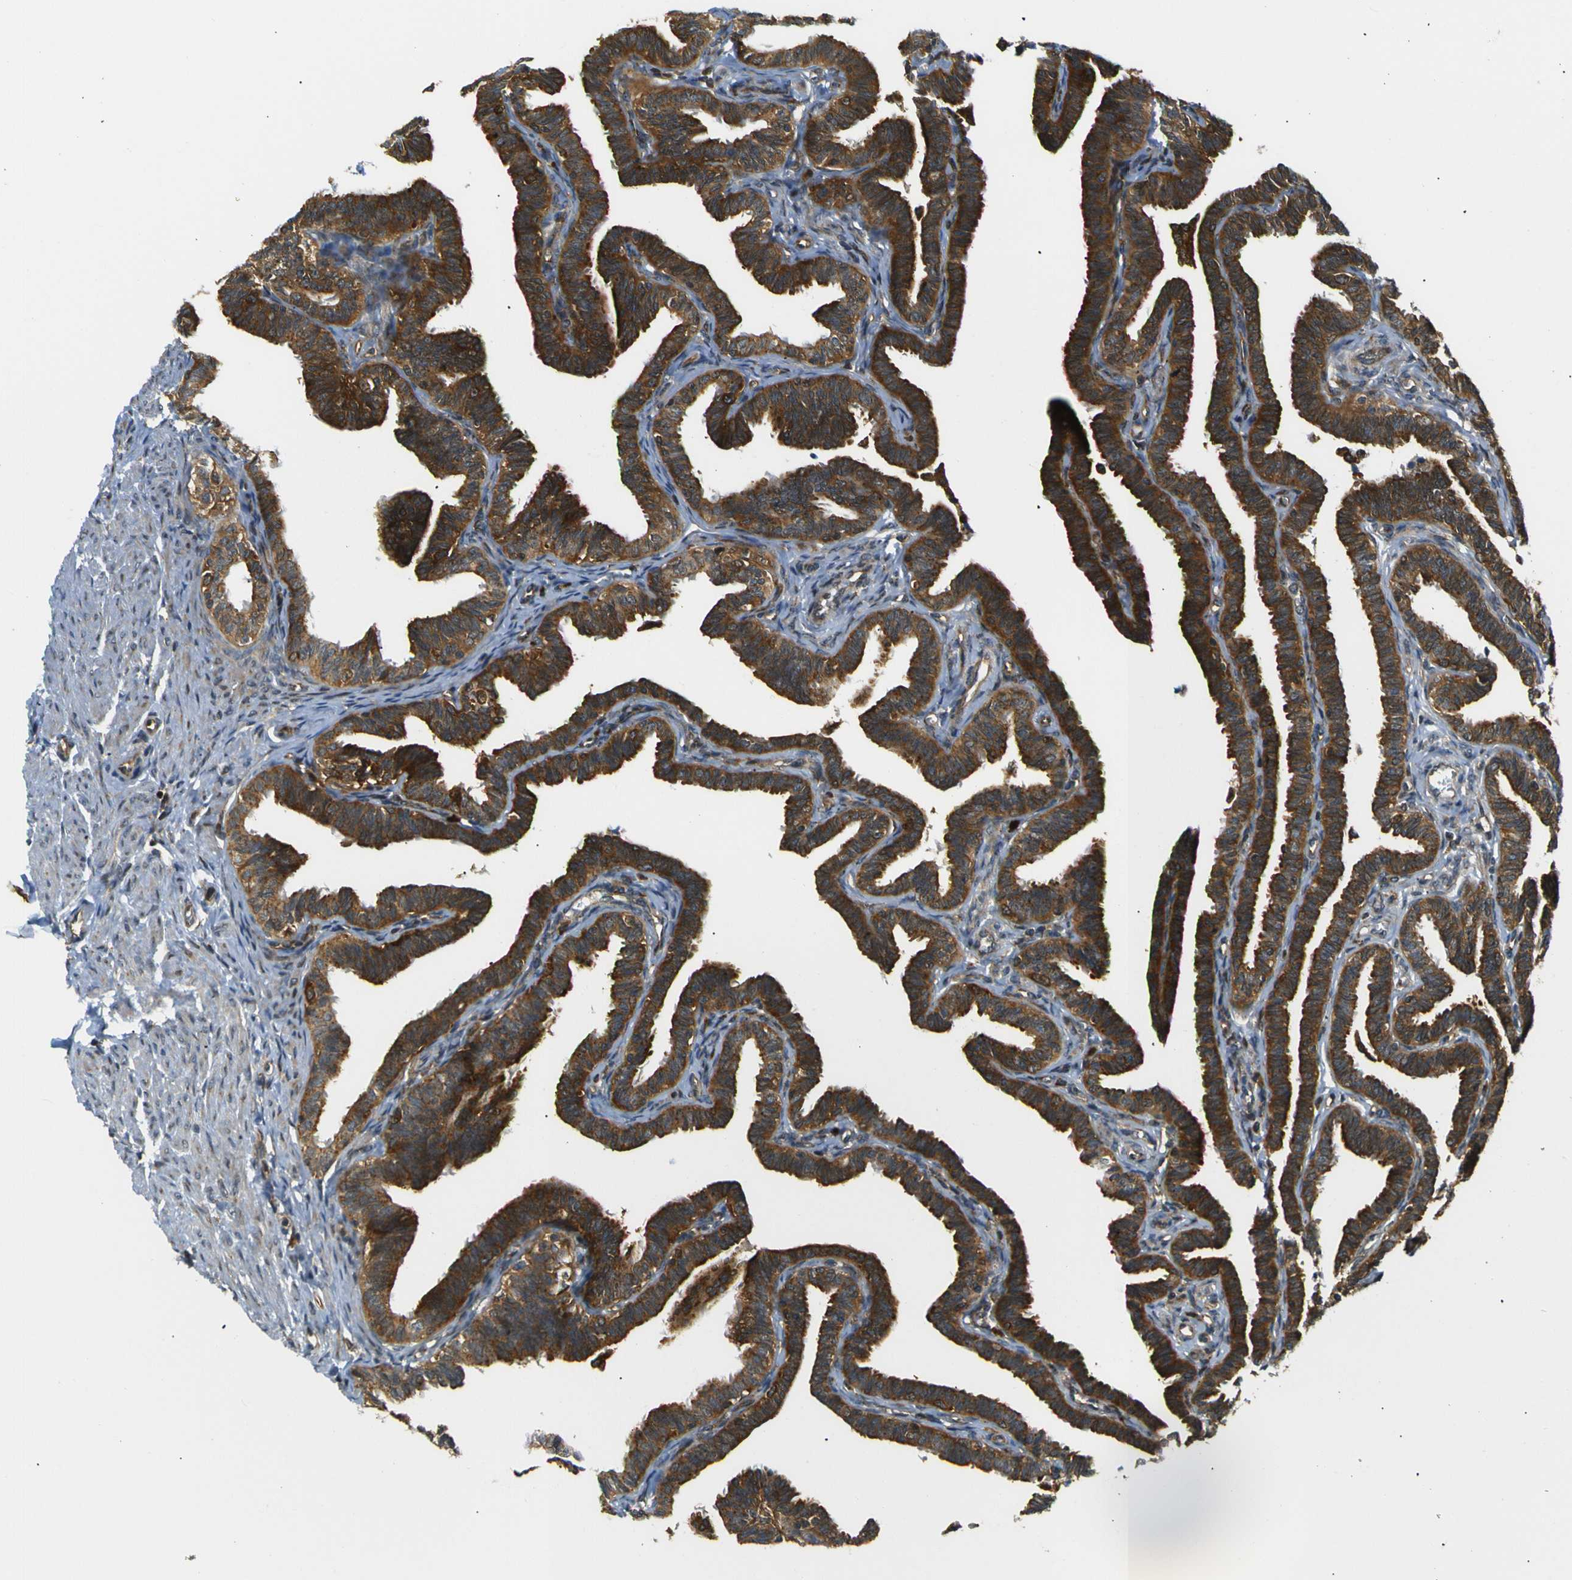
{"staining": {"intensity": "strong", "quantity": ">75%", "location": "cytoplasmic/membranous"}, "tissue": "fallopian tube", "cell_type": "Glandular cells", "image_type": "normal", "snomed": [{"axis": "morphology", "description": "Normal tissue, NOS"}, {"axis": "topography", "description": "Fallopian tube"}, {"axis": "topography", "description": "Ovary"}], "caption": "Protein staining by immunohistochemistry shows strong cytoplasmic/membranous staining in approximately >75% of glandular cells in benign fallopian tube. (IHC, brightfield microscopy, high magnification).", "gene": "ABCE1", "patient": {"sex": "female", "age": 23}}